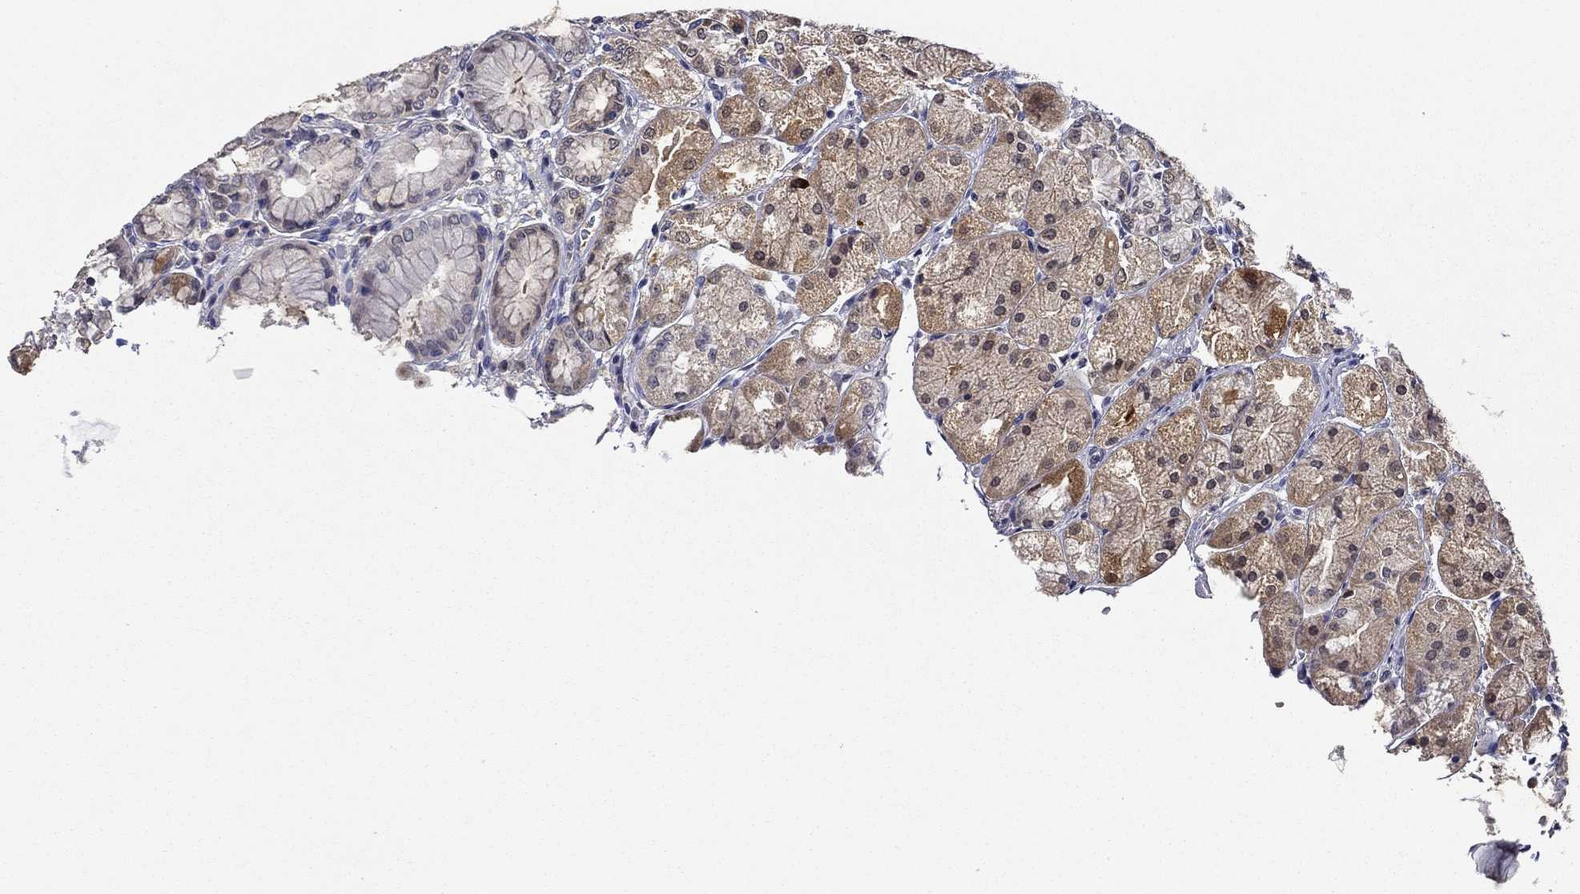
{"staining": {"intensity": "moderate", "quantity": "<25%", "location": "cytoplasmic/membranous"}, "tissue": "stomach", "cell_type": "Glandular cells", "image_type": "normal", "snomed": [{"axis": "morphology", "description": "Normal tissue, NOS"}, {"axis": "topography", "description": "Stomach, upper"}], "caption": "The micrograph shows staining of normal stomach, revealing moderate cytoplasmic/membranous protein positivity (brown color) within glandular cells.", "gene": "DDTL", "patient": {"sex": "male", "age": 72}}